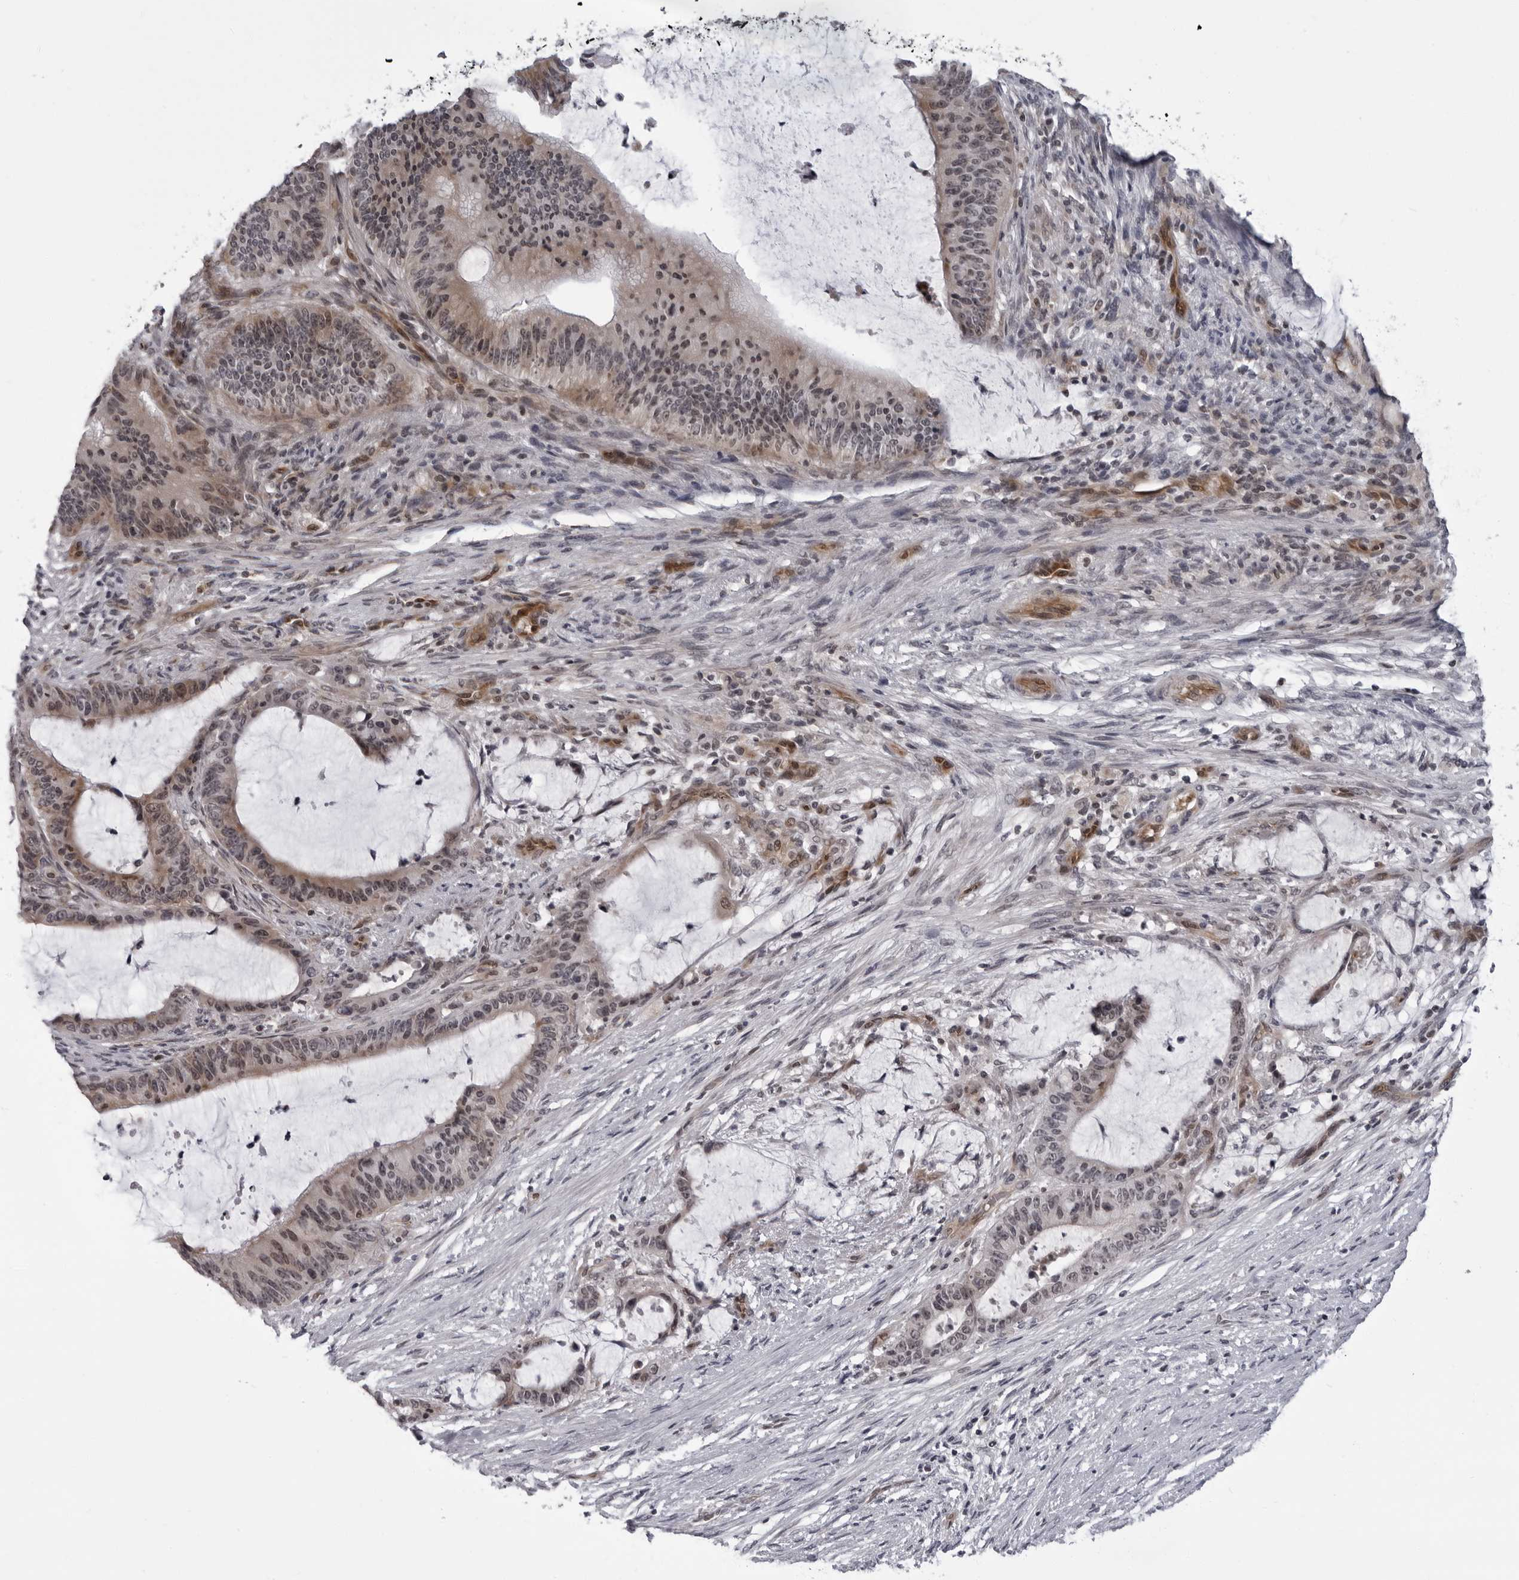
{"staining": {"intensity": "weak", "quantity": "25%-75%", "location": "cytoplasmic/membranous,nuclear"}, "tissue": "liver cancer", "cell_type": "Tumor cells", "image_type": "cancer", "snomed": [{"axis": "morphology", "description": "Cholangiocarcinoma"}, {"axis": "topography", "description": "Liver"}], "caption": "Liver cholangiocarcinoma stained with IHC exhibits weak cytoplasmic/membranous and nuclear positivity in approximately 25%-75% of tumor cells.", "gene": "MAPK12", "patient": {"sex": "female", "age": 73}}